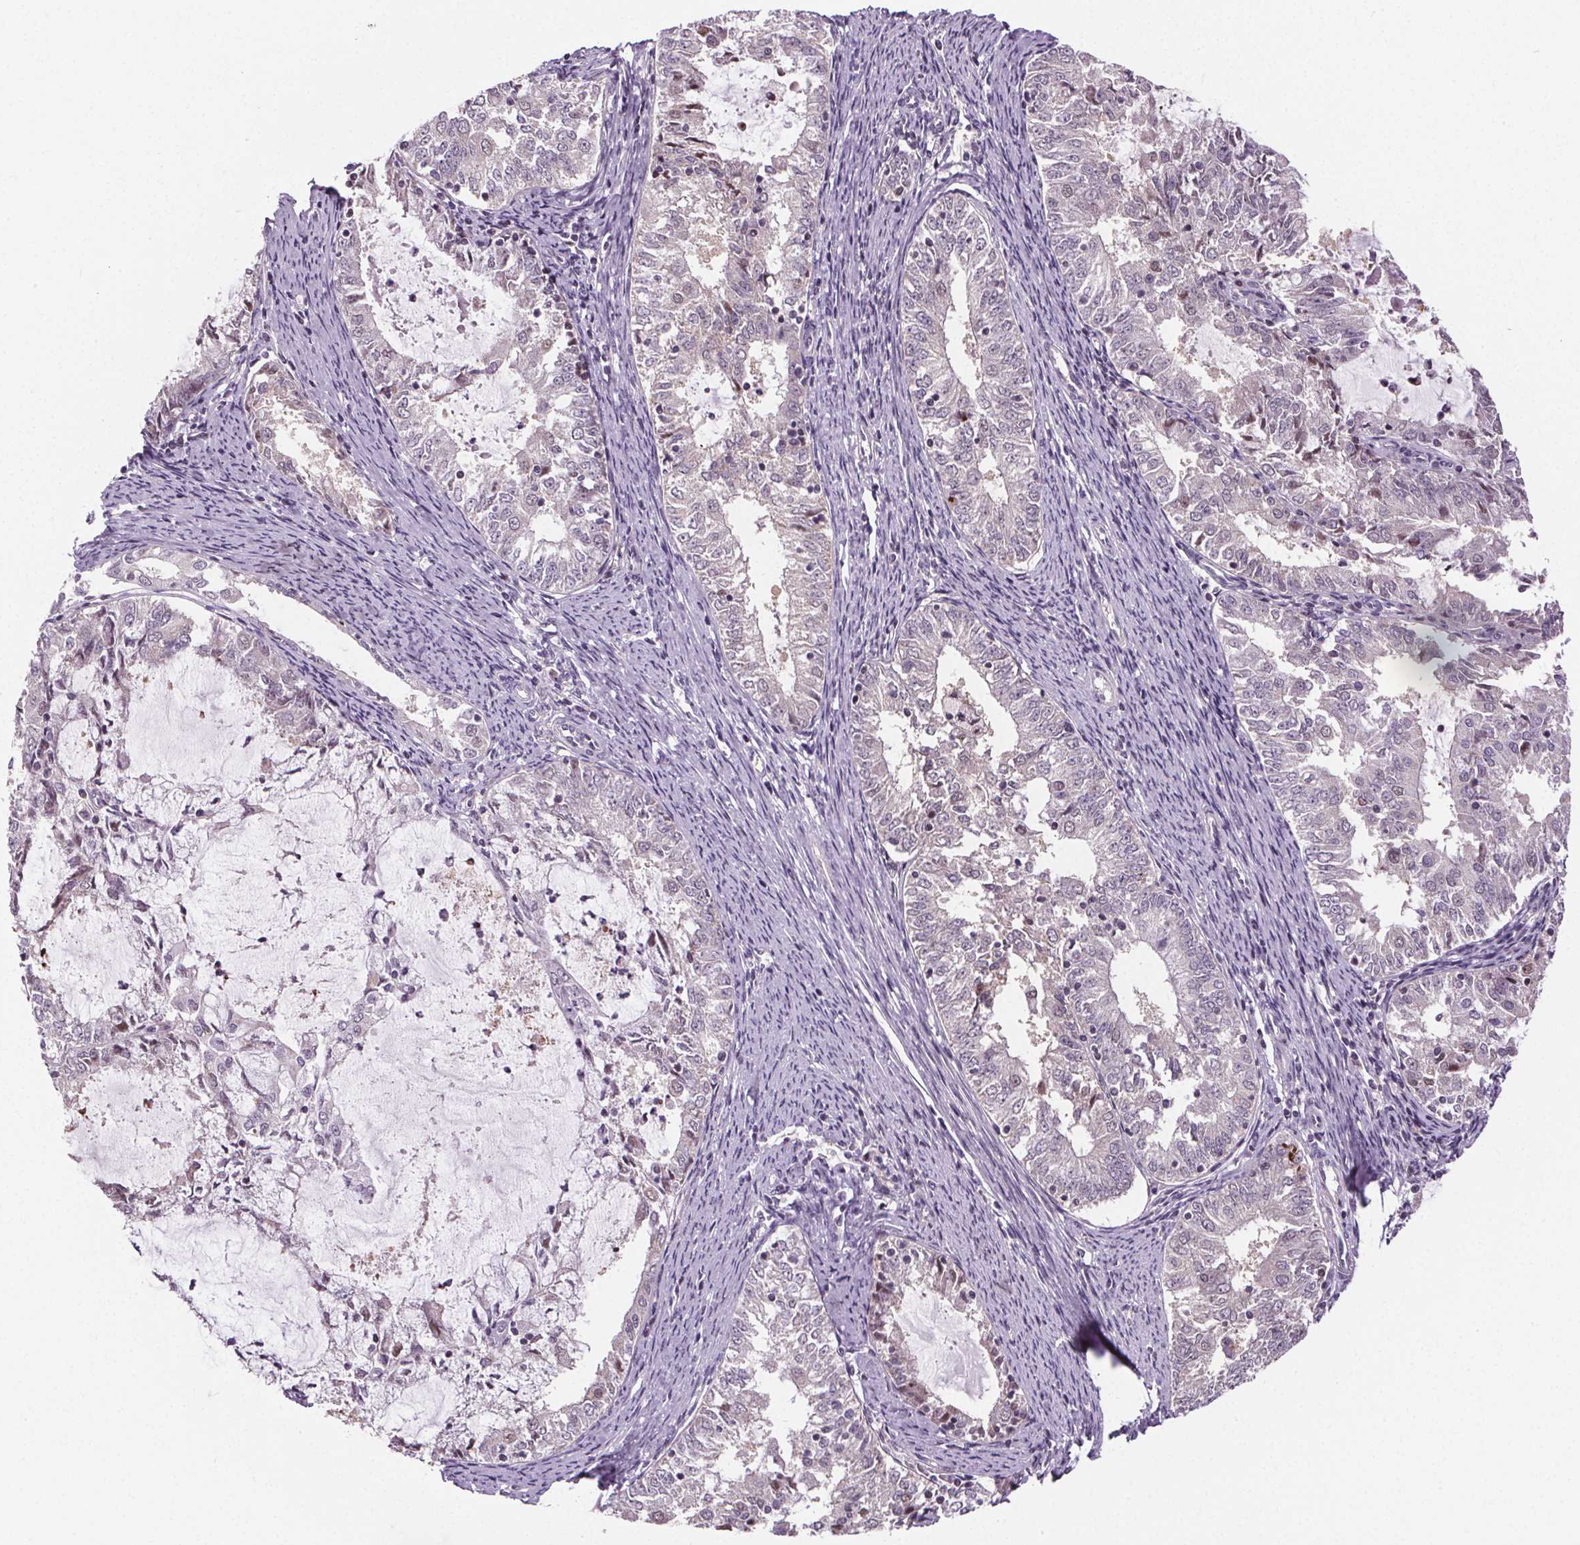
{"staining": {"intensity": "negative", "quantity": "none", "location": "none"}, "tissue": "endometrial cancer", "cell_type": "Tumor cells", "image_type": "cancer", "snomed": [{"axis": "morphology", "description": "Adenocarcinoma, NOS"}, {"axis": "topography", "description": "Endometrium"}], "caption": "Immunohistochemistry micrograph of adenocarcinoma (endometrial) stained for a protein (brown), which demonstrates no positivity in tumor cells. (Brightfield microscopy of DAB (3,3'-diaminobenzidine) immunohistochemistry (IHC) at high magnification).", "gene": "SUCLA2", "patient": {"sex": "female", "age": 57}}